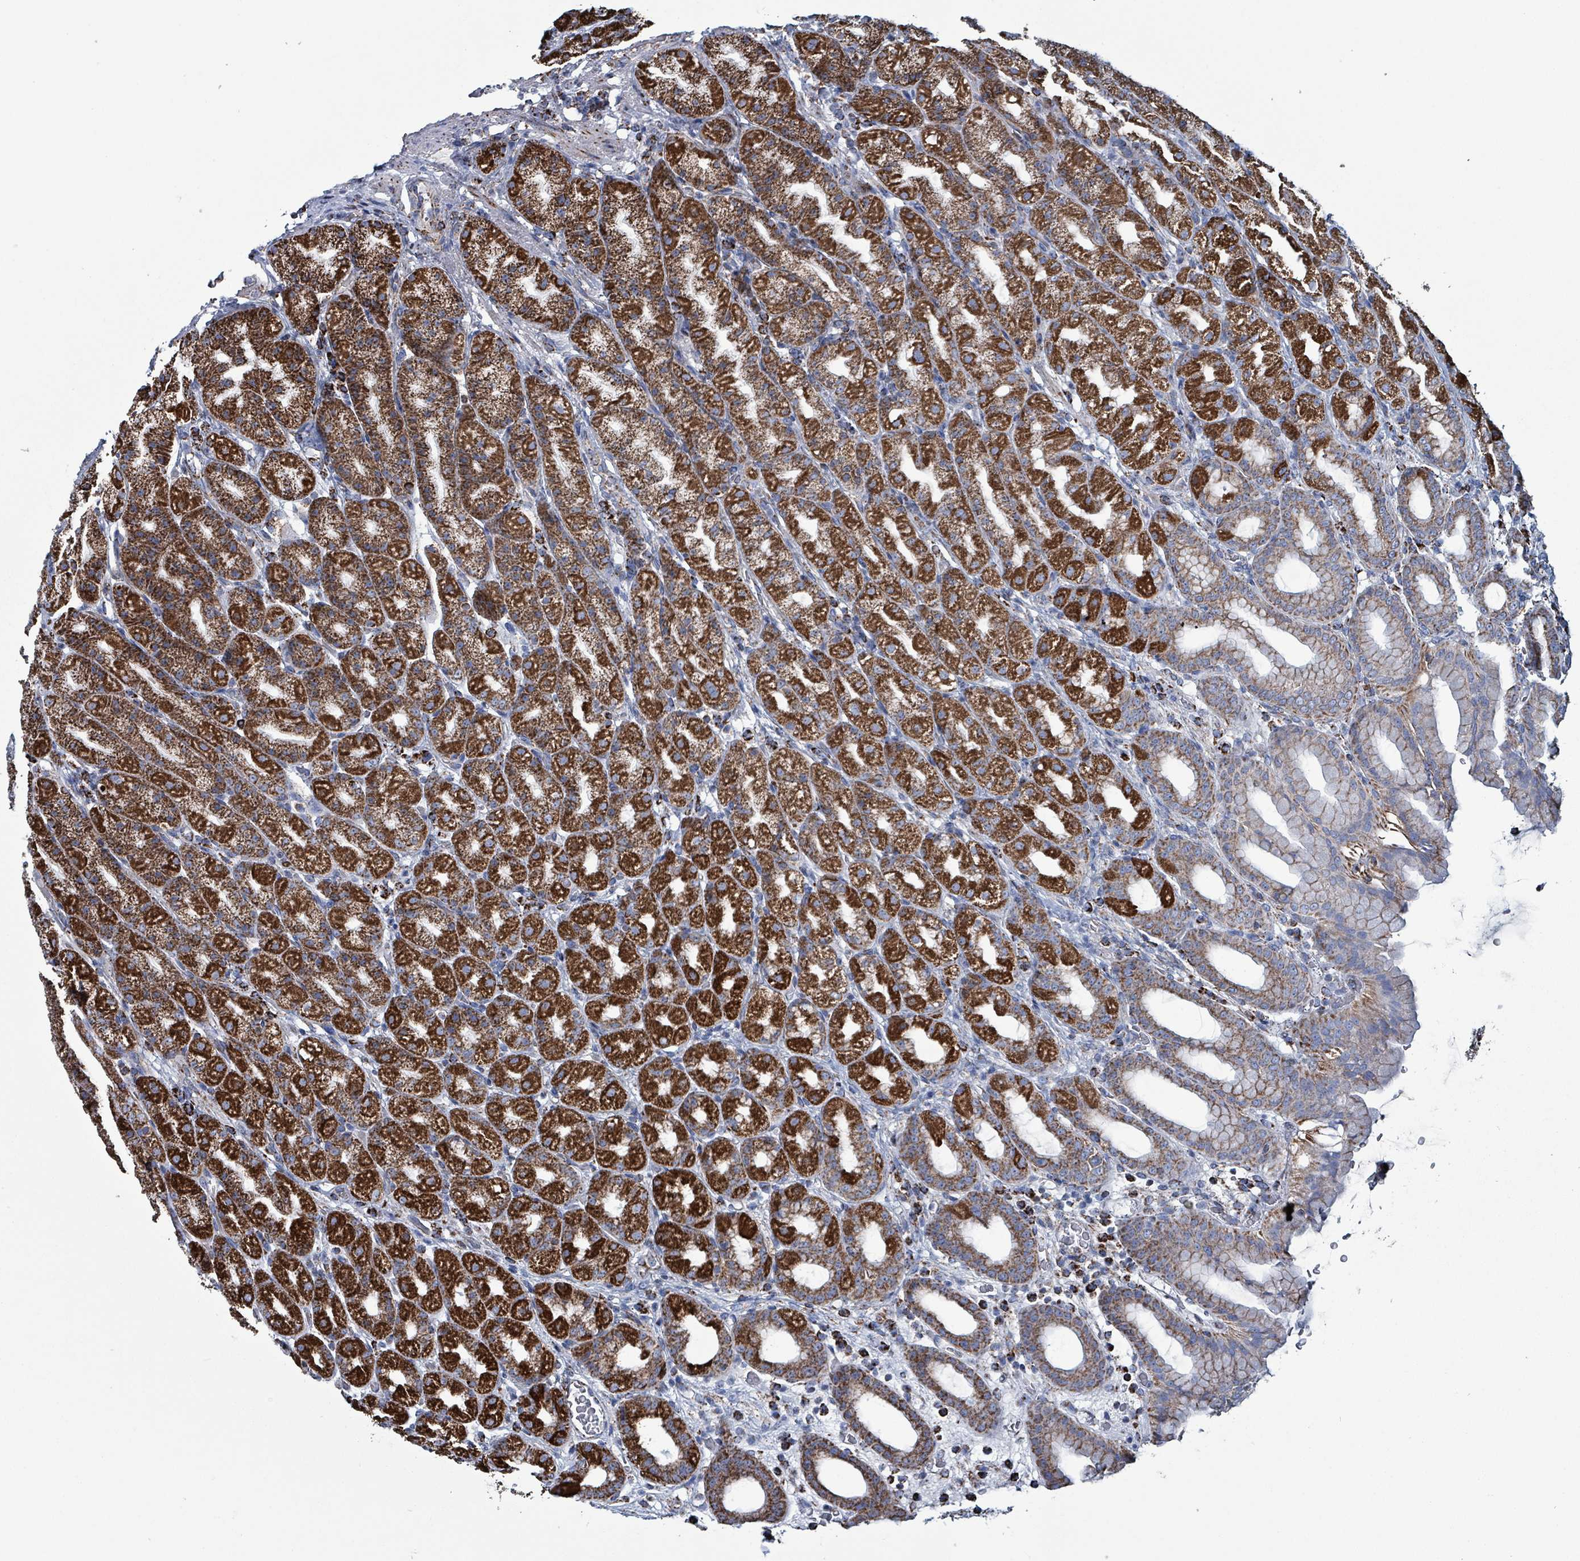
{"staining": {"intensity": "strong", "quantity": ">75%", "location": "cytoplasmic/membranous"}, "tissue": "stomach", "cell_type": "Glandular cells", "image_type": "normal", "snomed": [{"axis": "morphology", "description": "Normal tissue, NOS"}, {"axis": "topography", "description": "Stomach, upper"}, {"axis": "topography", "description": "Stomach"}], "caption": "DAB (3,3'-diaminobenzidine) immunohistochemical staining of benign stomach shows strong cytoplasmic/membranous protein staining in about >75% of glandular cells.", "gene": "IDH3B", "patient": {"sex": "male", "age": 68}}